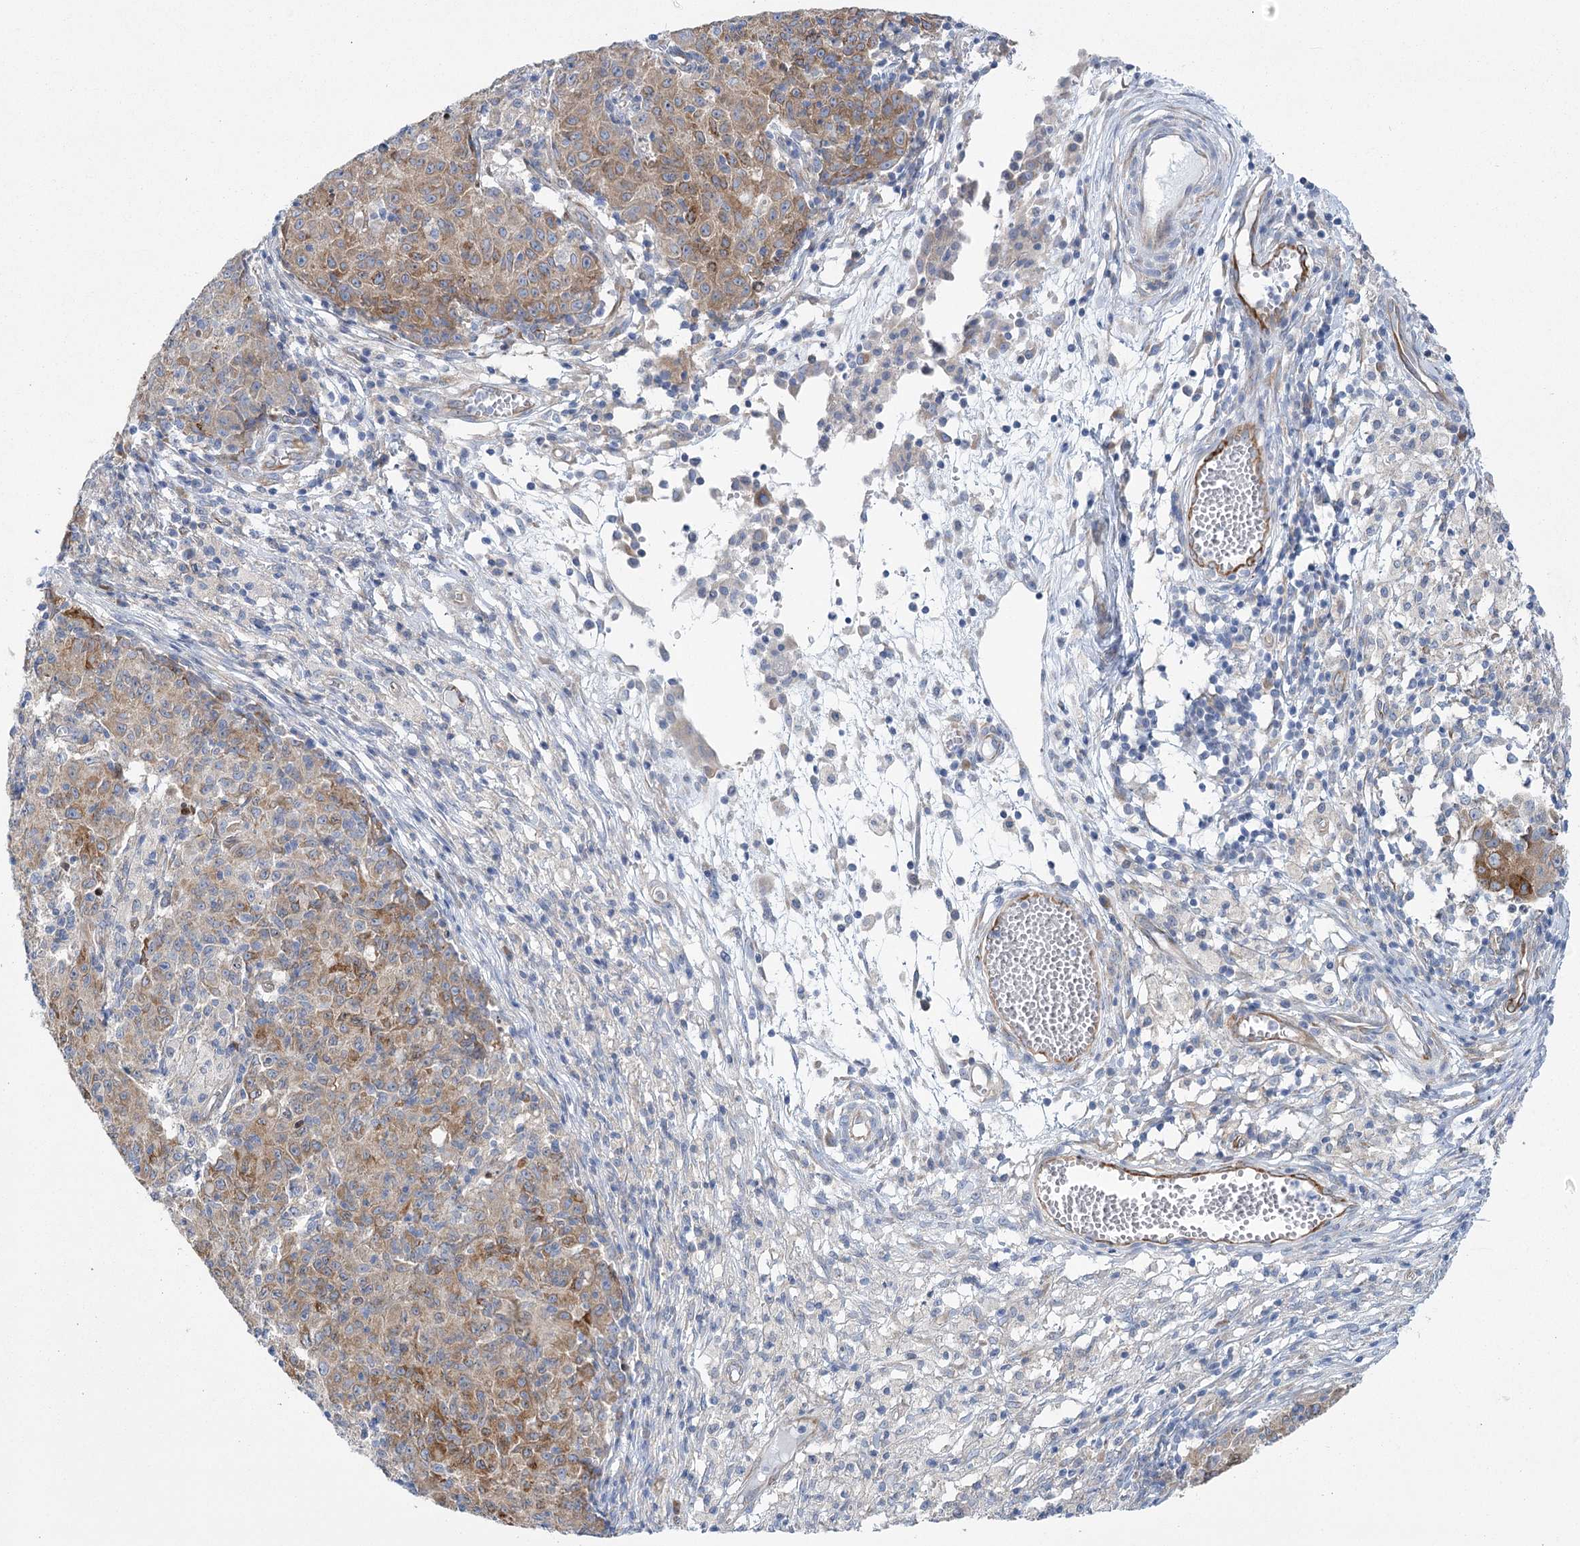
{"staining": {"intensity": "moderate", "quantity": ">75%", "location": "cytoplasmic/membranous"}, "tissue": "ovarian cancer", "cell_type": "Tumor cells", "image_type": "cancer", "snomed": [{"axis": "morphology", "description": "Carcinoma, endometroid"}, {"axis": "topography", "description": "Ovary"}], "caption": "Moderate cytoplasmic/membranous expression is present in approximately >75% of tumor cells in ovarian endometroid carcinoma. (Stains: DAB (3,3'-diaminobenzidine) in brown, nuclei in blue, Microscopy: brightfield microscopy at high magnification).", "gene": "YTHDC2", "patient": {"sex": "female", "age": 42}}